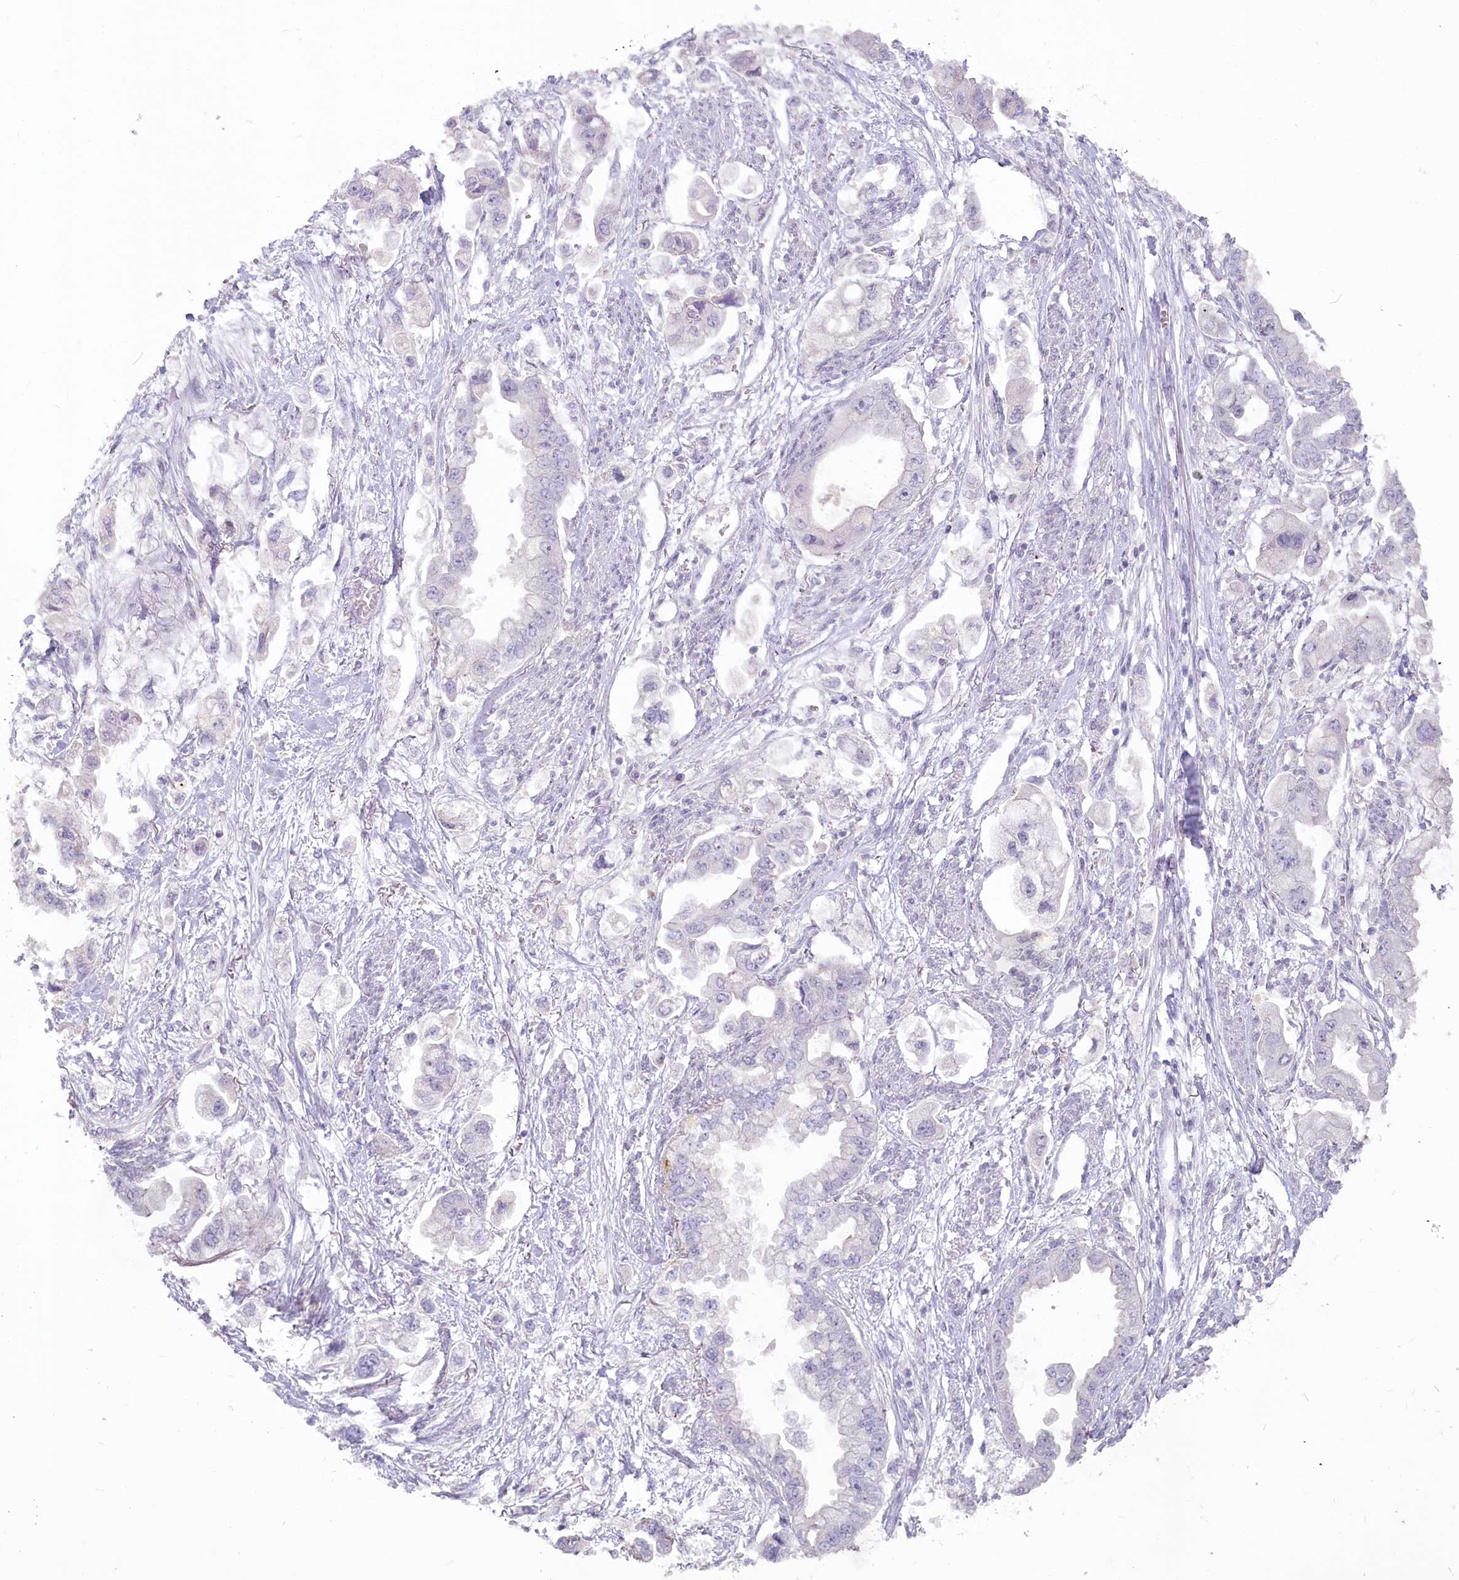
{"staining": {"intensity": "negative", "quantity": "none", "location": "none"}, "tissue": "stomach cancer", "cell_type": "Tumor cells", "image_type": "cancer", "snomed": [{"axis": "morphology", "description": "Adenocarcinoma, NOS"}, {"axis": "topography", "description": "Stomach"}], "caption": "IHC photomicrograph of stomach cancer stained for a protein (brown), which reveals no positivity in tumor cells.", "gene": "USP11", "patient": {"sex": "male", "age": 62}}